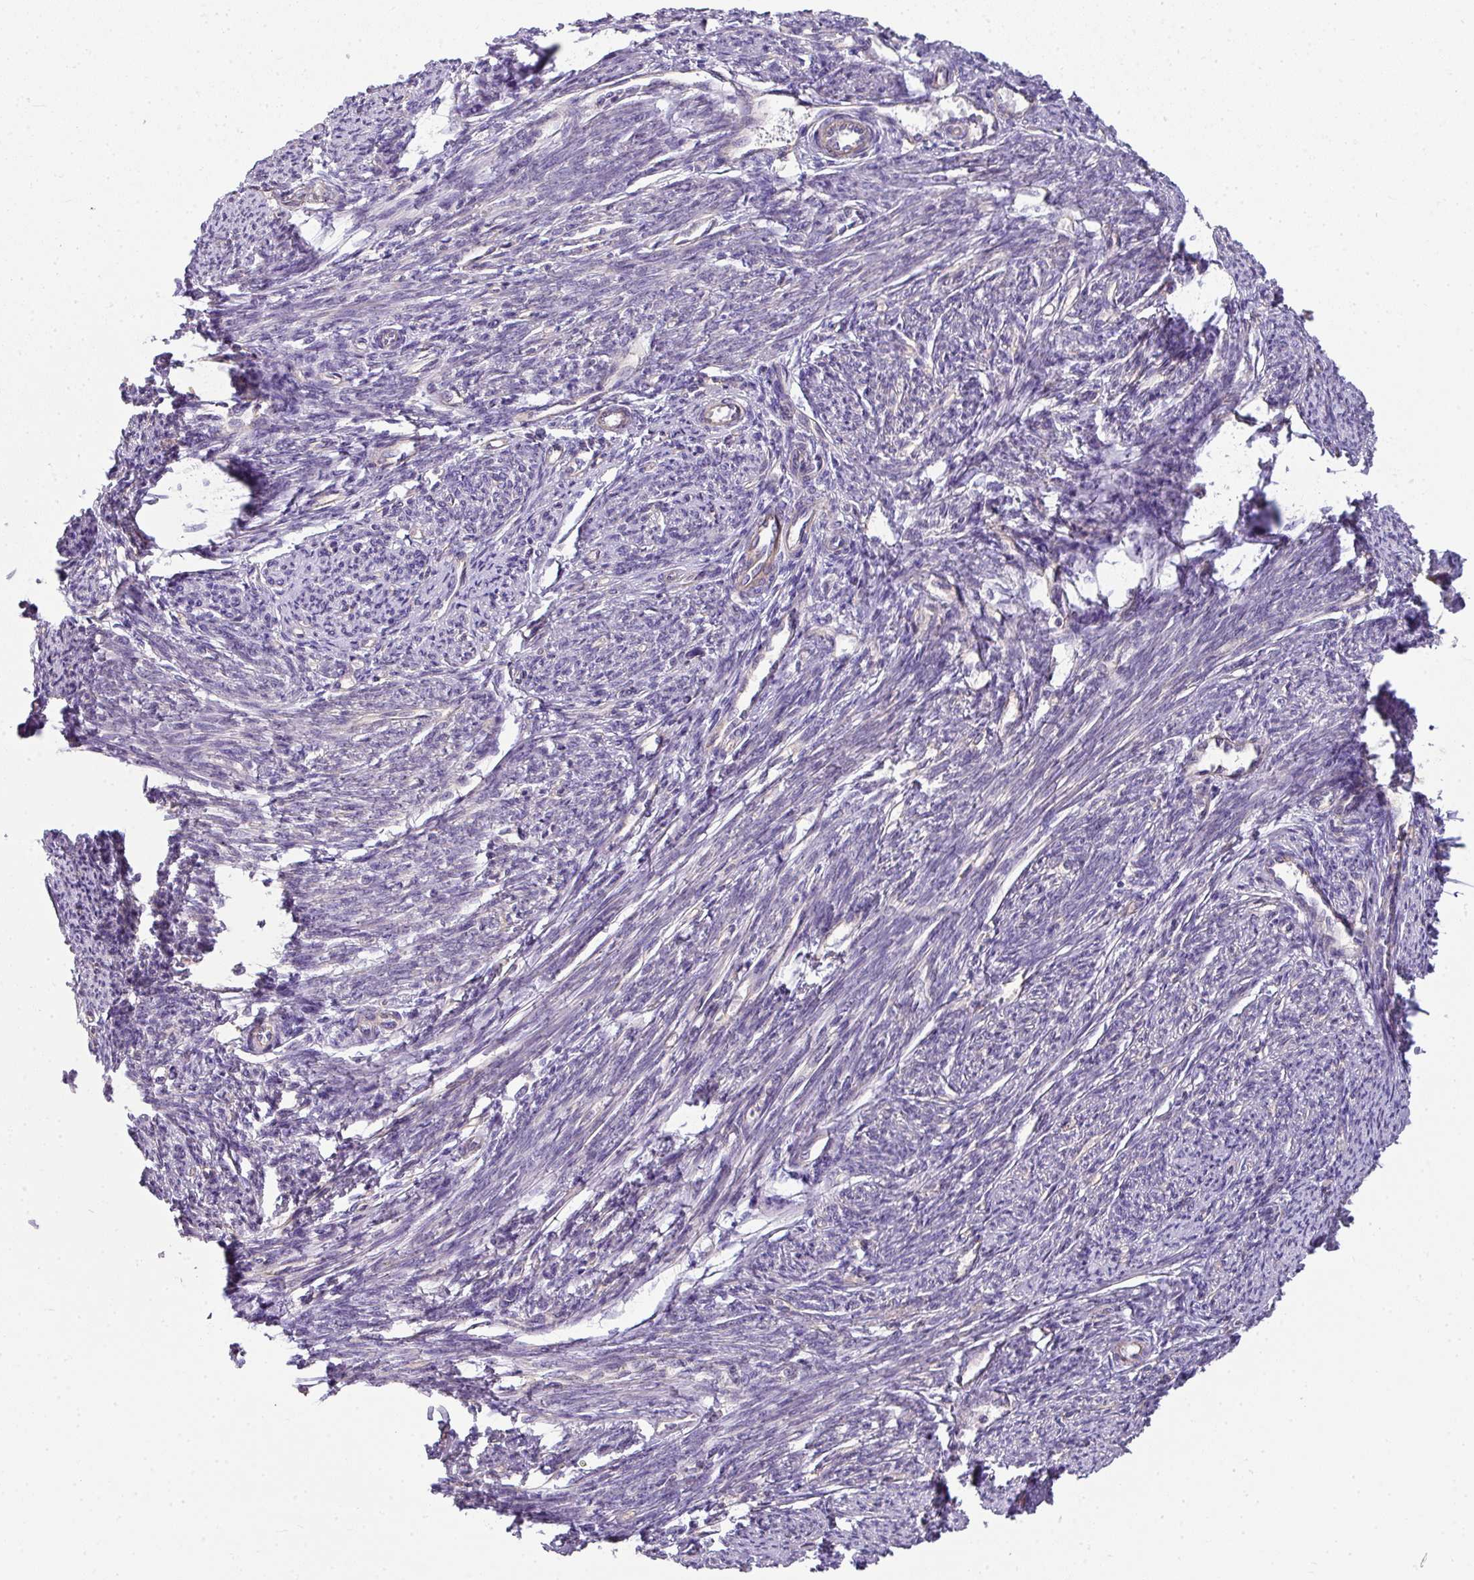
{"staining": {"intensity": "weak", "quantity": "<25%", "location": "cytoplasmic/membranous"}, "tissue": "smooth muscle", "cell_type": "Smooth muscle cells", "image_type": "normal", "snomed": [{"axis": "morphology", "description": "Normal tissue, NOS"}, {"axis": "topography", "description": "Smooth muscle"}, {"axis": "topography", "description": "Fallopian tube"}], "caption": "IHC of normal smooth muscle exhibits no positivity in smooth muscle cells. The staining is performed using DAB brown chromogen with nuclei counter-stained in using hematoxylin.", "gene": "PALS2", "patient": {"sex": "female", "age": 59}}